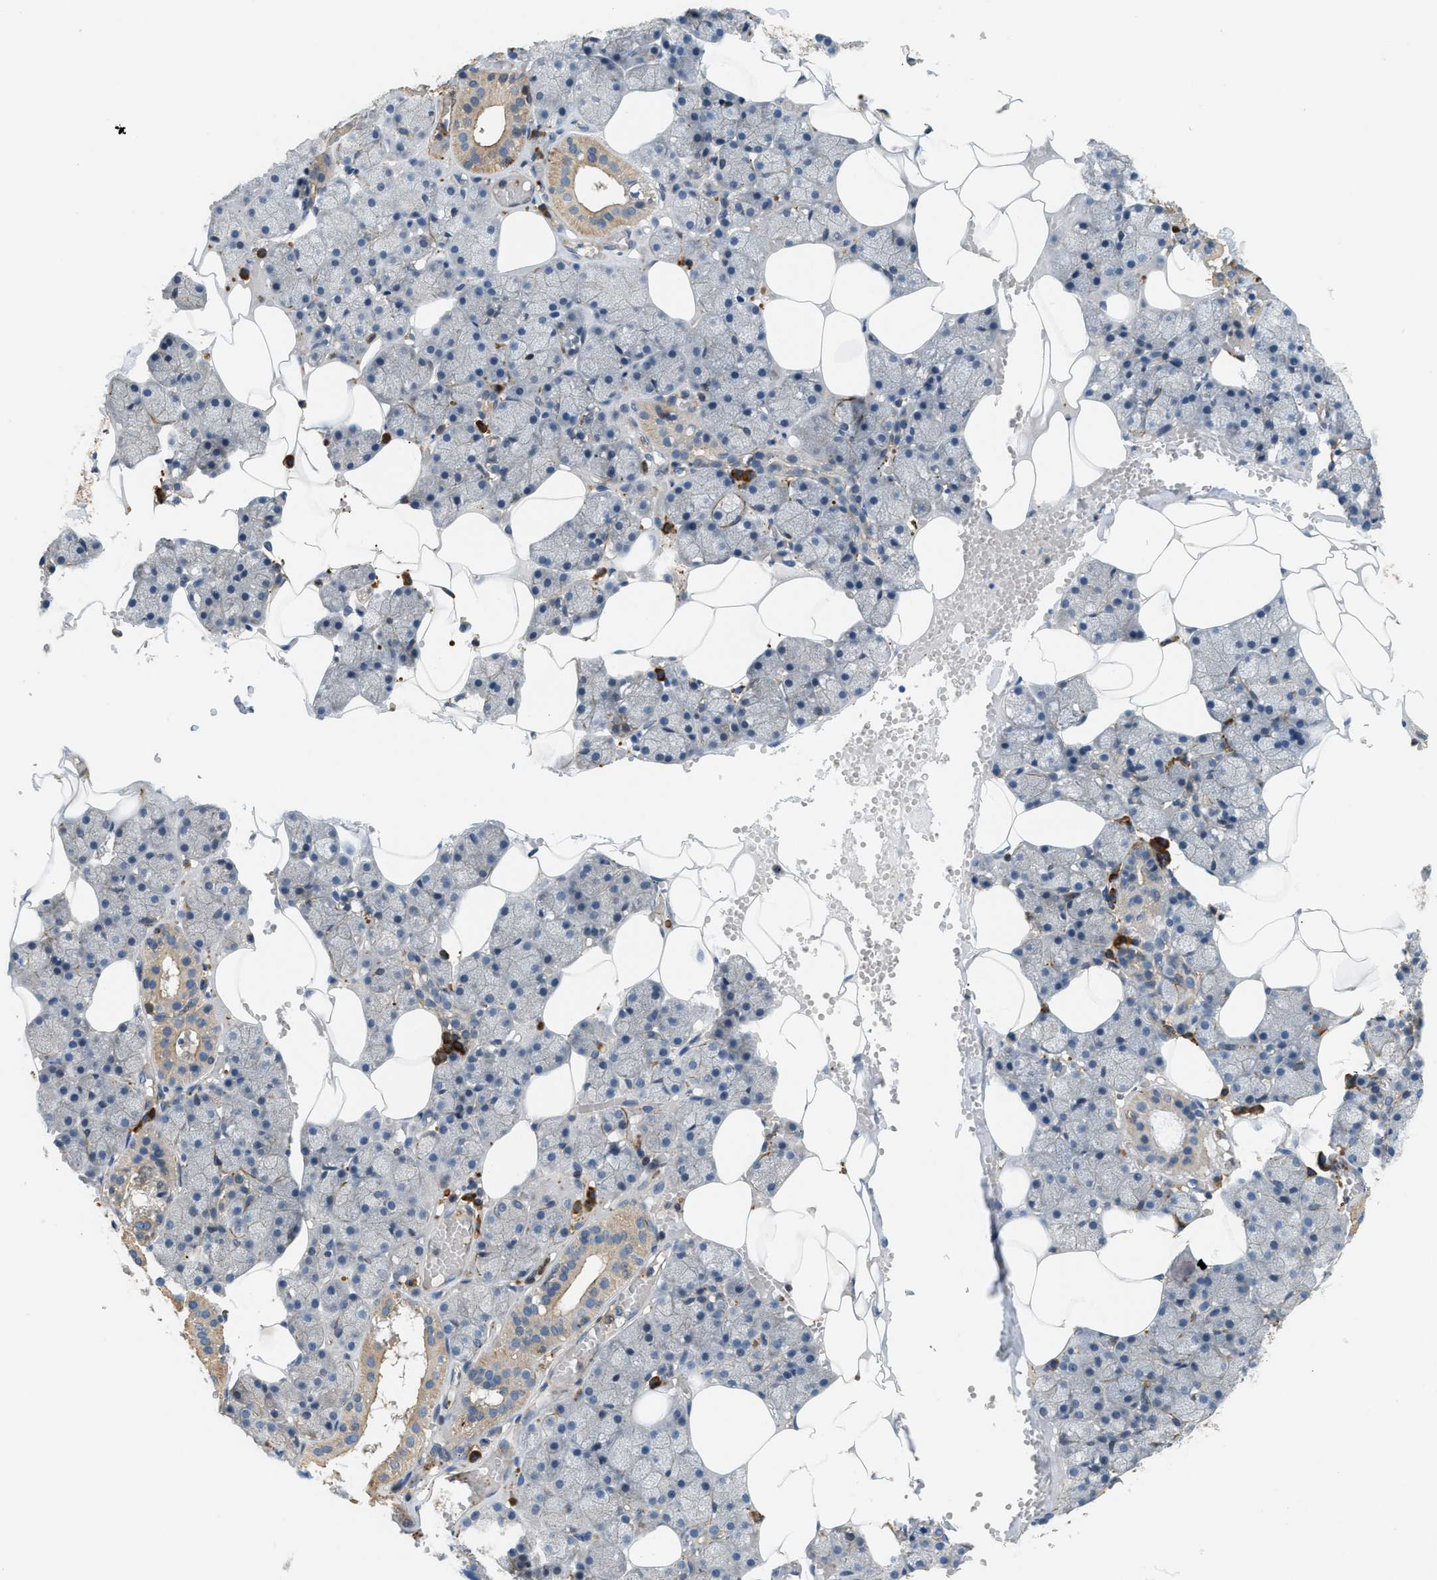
{"staining": {"intensity": "moderate", "quantity": "<25%", "location": "cytoplasmic/membranous"}, "tissue": "salivary gland", "cell_type": "Glandular cells", "image_type": "normal", "snomed": [{"axis": "morphology", "description": "Normal tissue, NOS"}, {"axis": "topography", "description": "Salivary gland"}], "caption": "Immunohistochemical staining of benign human salivary gland demonstrates moderate cytoplasmic/membranous protein expression in approximately <25% of glandular cells.", "gene": "BTN3A2", "patient": {"sex": "male", "age": 62}}